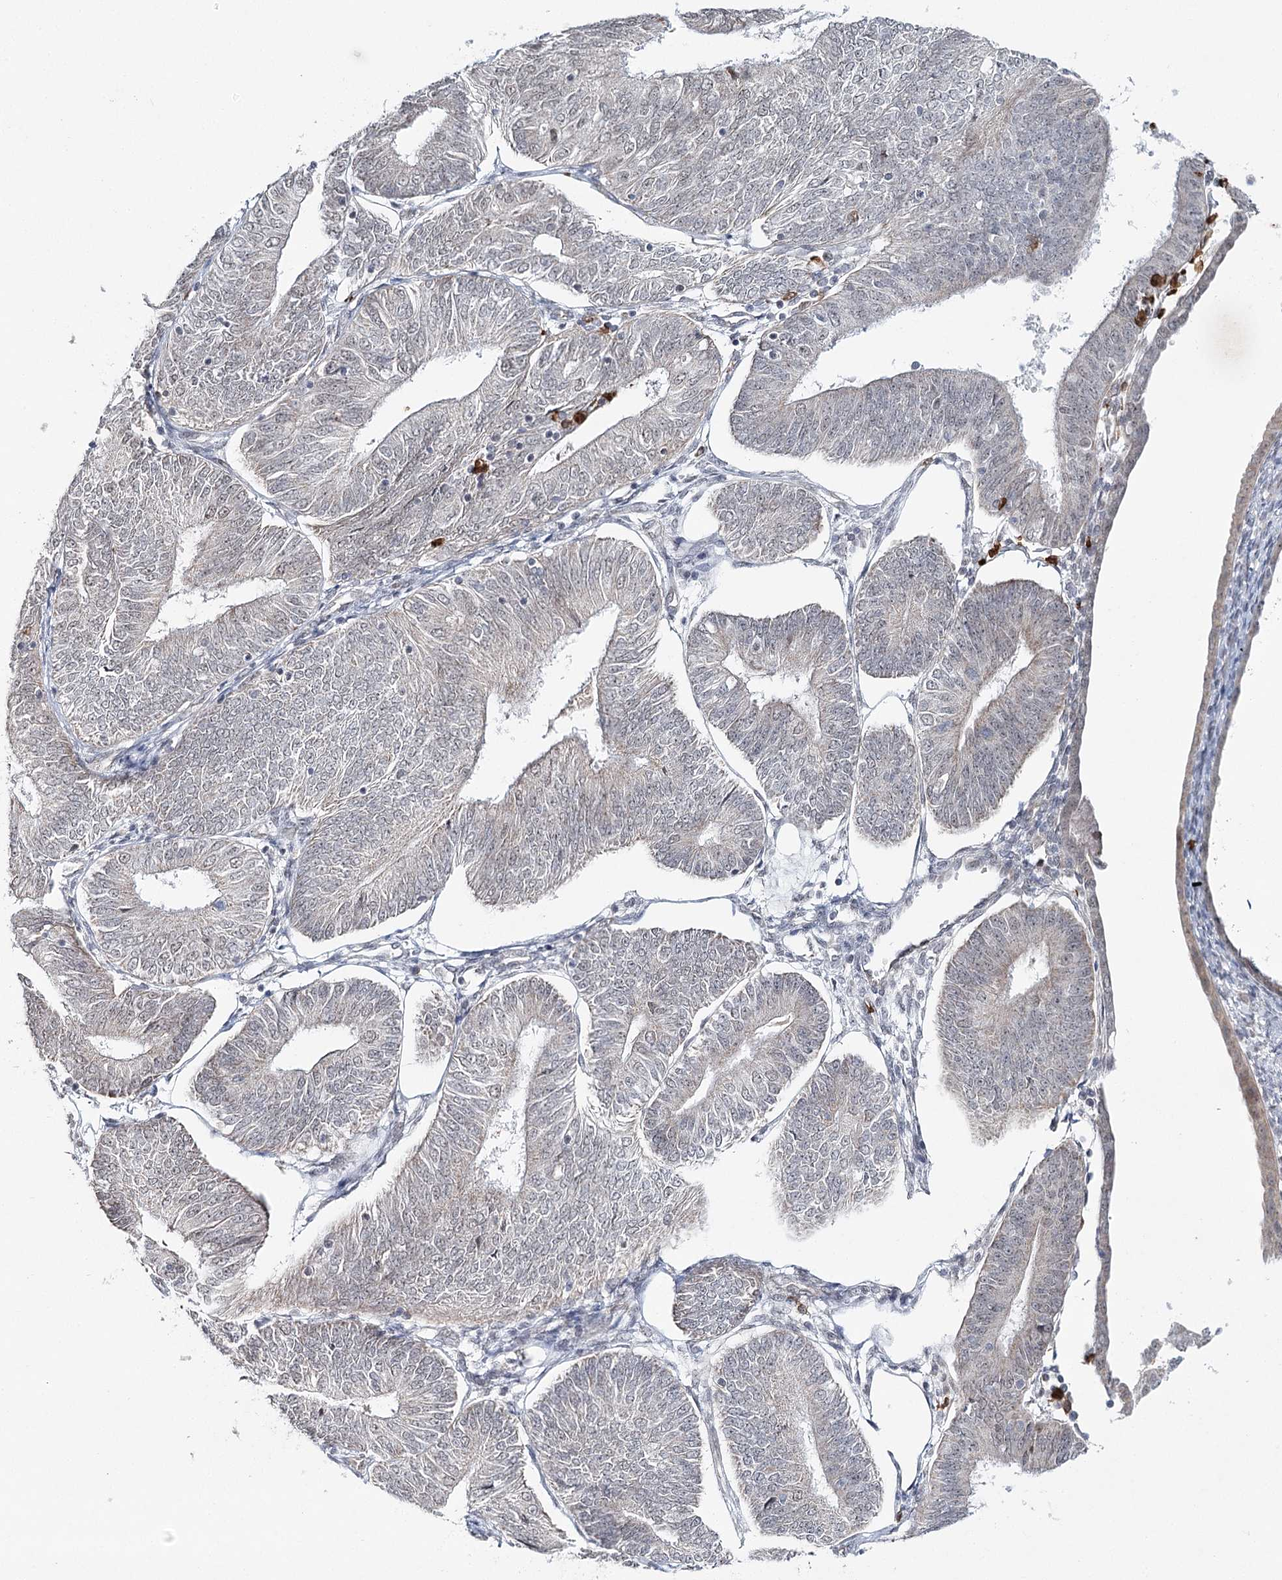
{"staining": {"intensity": "negative", "quantity": "none", "location": "none"}, "tissue": "endometrial cancer", "cell_type": "Tumor cells", "image_type": "cancer", "snomed": [{"axis": "morphology", "description": "Adenocarcinoma, NOS"}, {"axis": "topography", "description": "Endometrium"}], "caption": "The histopathology image exhibits no staining of tumor cells in endometrial cancer. (DAB (3,3'-diaminobenzidine) immunohistochemistry visualized using brightfield microscopy, high magnification).", "gene": "ATAD1", "patient": {"sex": "female", "age": 58}}